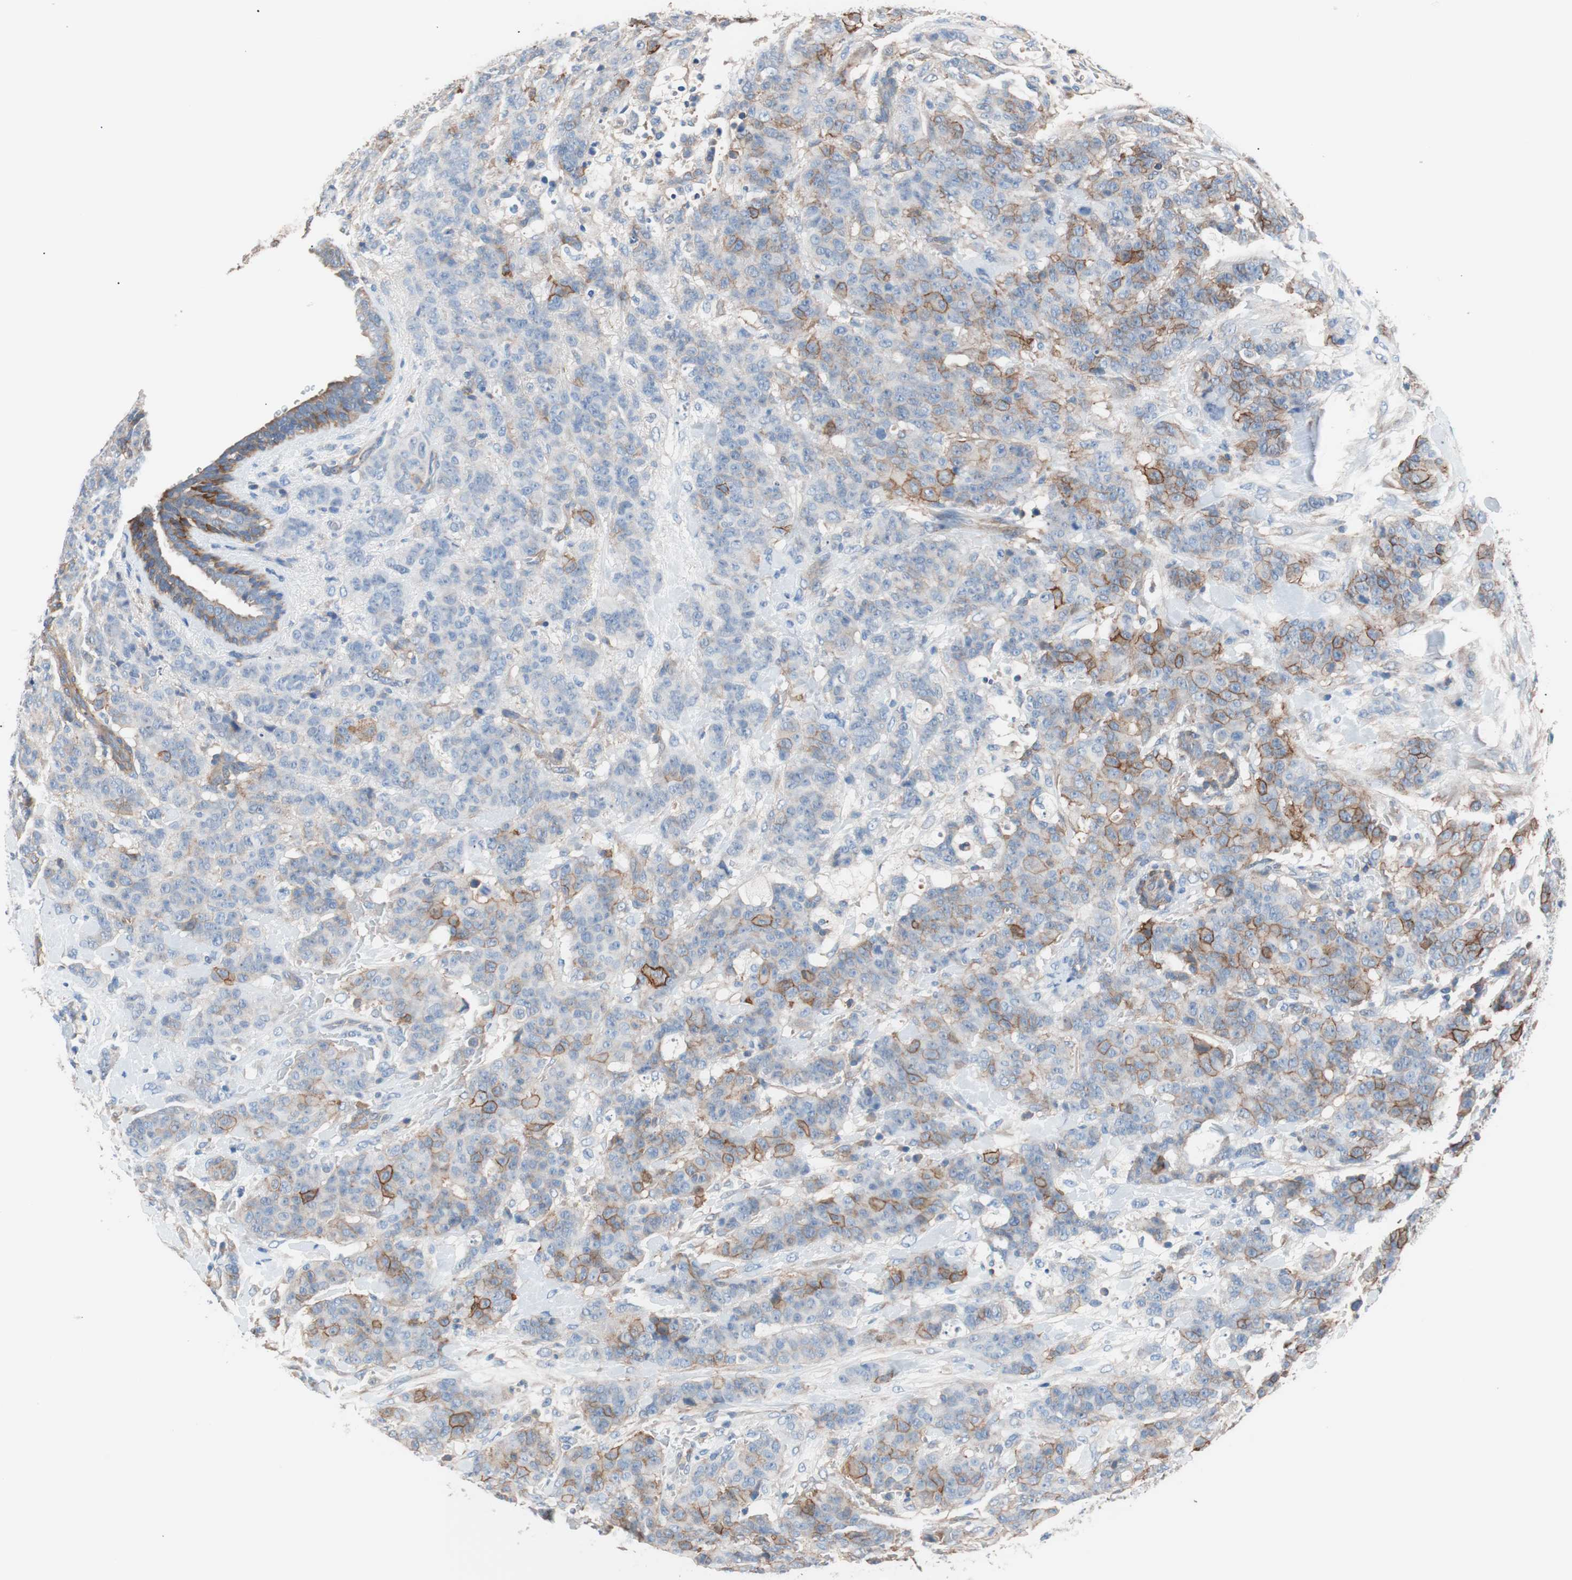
{"staining": {"intensity": "moderate", "quantity": "<25%", "location": "cytoplasmic/membranous"}, "tissue": "breast cancer", "cell_type": "Tumor cells", "image_type": "cancer", "snomed": [{"axis": "morphology", "description": "Duct carcinoma"}, {"axis": "topography", "description": "Breast"}], "caption": "Immunohistochemical staining of infiltrating ductal carcinoma (breast) exhibits moderate cytoplasmic/membranous protein positivity in approximately <25% of tumor cells.", "gene": "GPR160", "patient": {"sex": "female", "age": 40}}